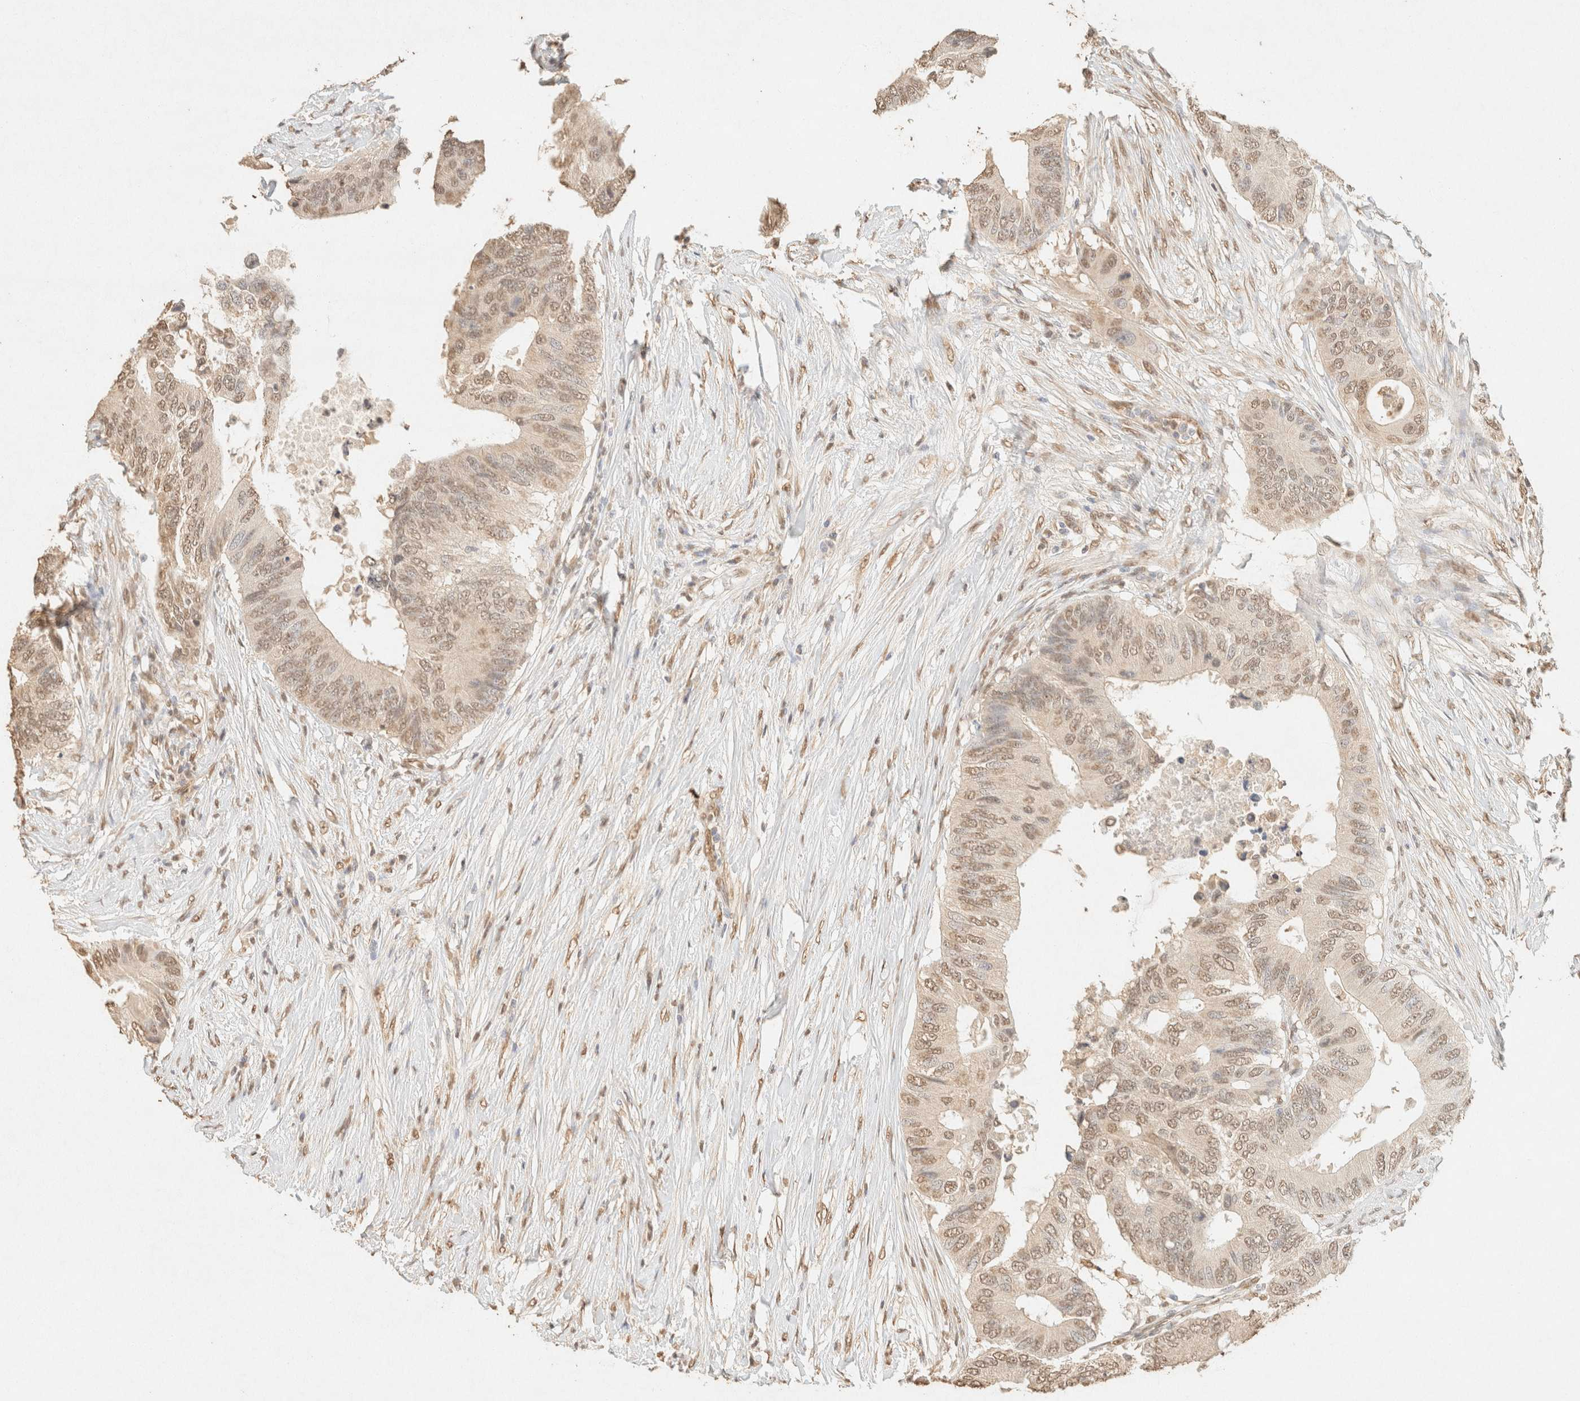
{"staining": {"intensity": "weak", "quantity": ">75%", "location": "nuclear"}, "tissue": "colorectal cancer", "cell_type": "Tumor cells", "image_type": "cancer", "snomed": [{"axis": "morphology", "description": "Adenocarcinoma, NOS"}, {"axis": "topography", "description": "Colon"}], "caption": "An immunohistochemistry (IHC) photomicrograph of tumor tissue is shown. Protein staining in brown highlights weak nuclear positivity in colorectal cancer (adenocarcinoma) within tumor cells.", "gene": "S100A13", "patient": {"sex": "male", "age": 71}}